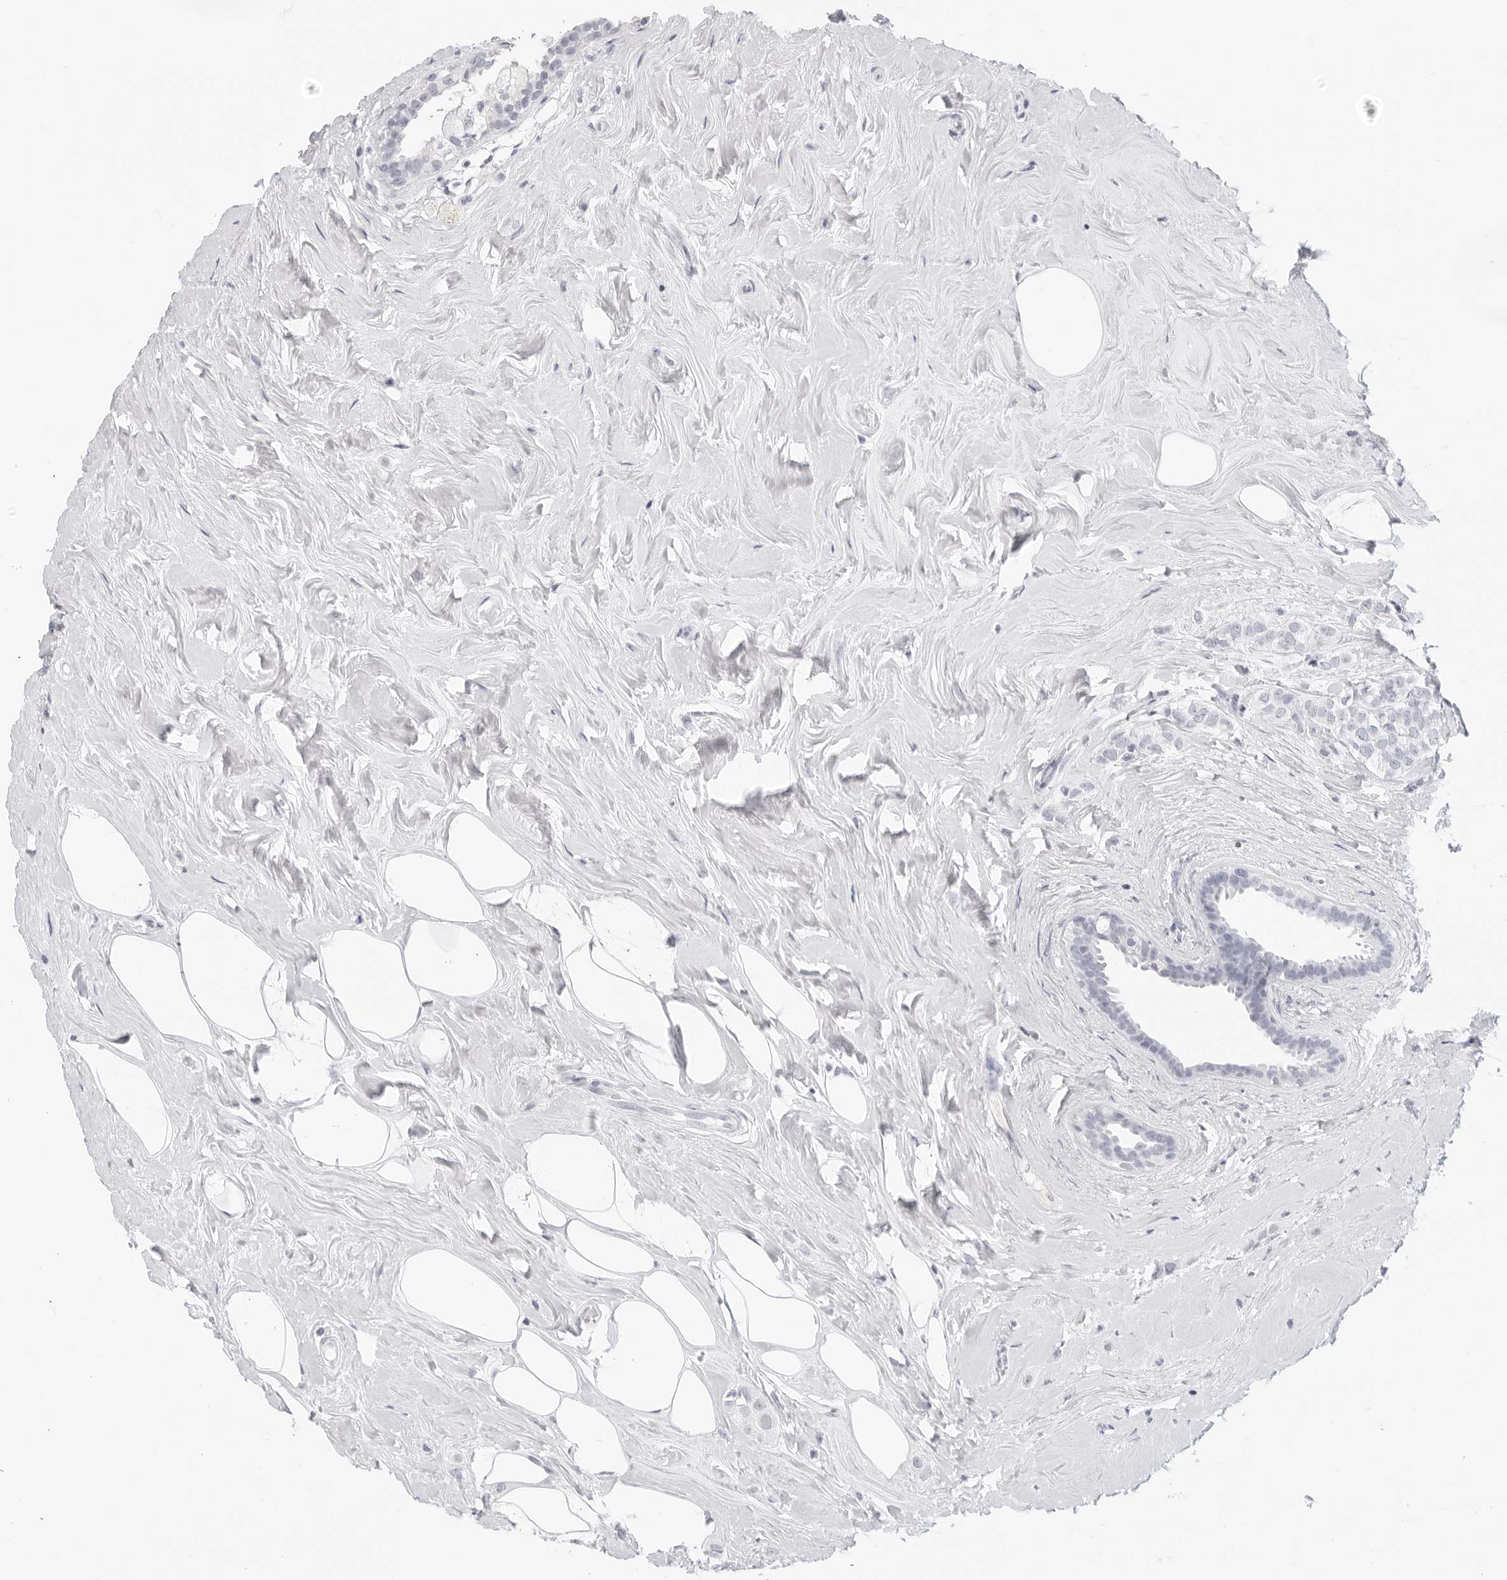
{"staining": {"intensity": "negative", "quantity": "none", "location": "none"}, "tissue": "breast cancer", "cell_type": "Tumor cells", "image_type": "cancer", "snomed": [{"axis": "morphology", "description": "Lobular carcinoma"}, {"axis": "topography", "description": "Breast"}], "caption": "High magnification brightfield microscopy of breast lobular carcinoma stained with DAB (3,3'-diaminobenzidine) (brown) and counterstained with hematoxylin (blue): tumor cells show no significant staining. (Stains: DAB (3,3'-diaminobenzidine) immunohistochemistry (IHC) with hematoxylin counter stain, Microscopy: brightfield microscopy at high magnification).", "gene": "AGMAT", "patient": {"sex": "female", "age": 47}}